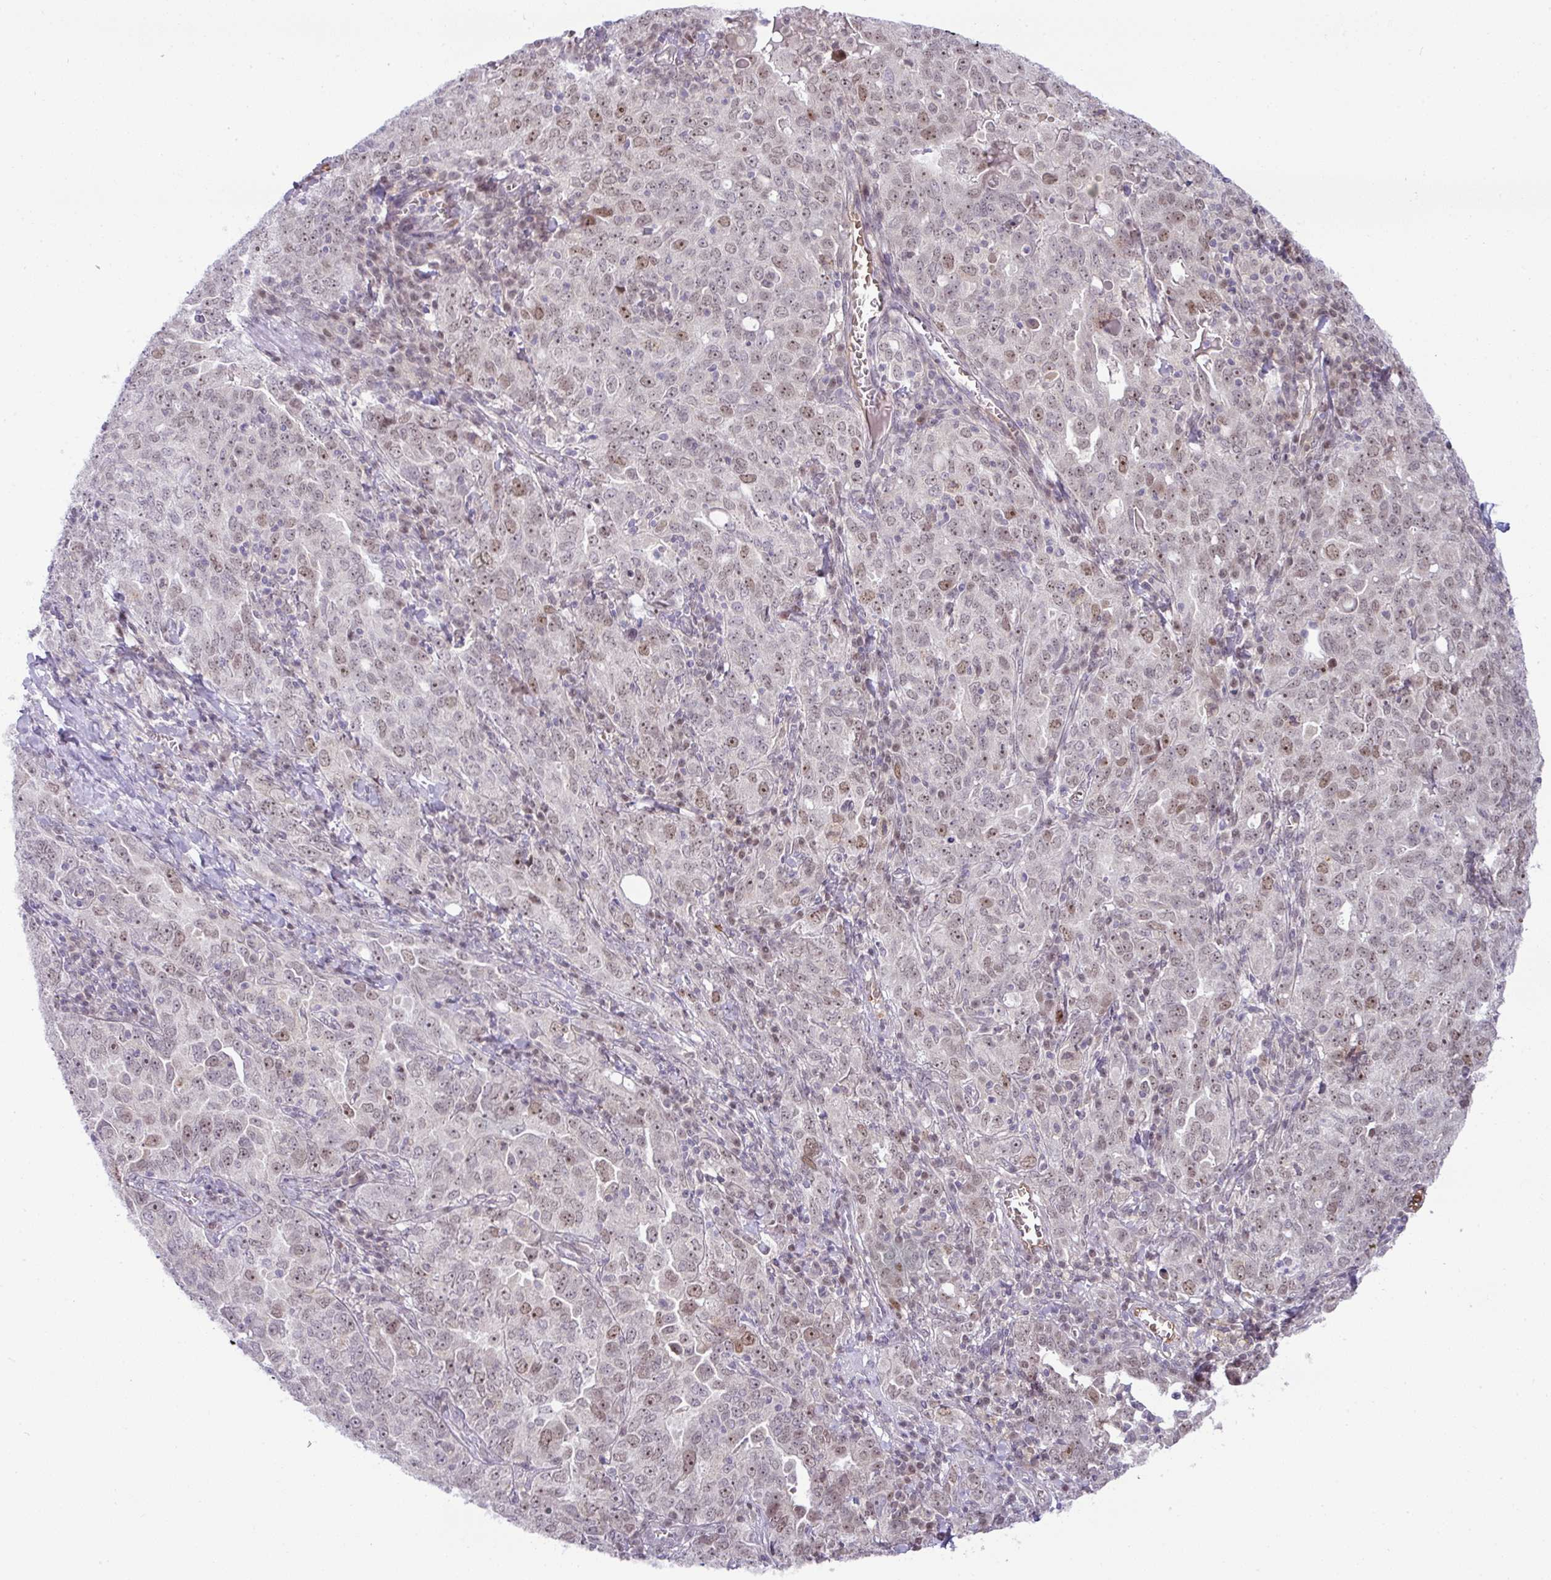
{"staining": {"intensity": "moderate", "quantity": "25%-75%", "location": "nuclear"}, "tissue": "ovarian cancer", "cell_type": "Tumor cells", "image_type": "cancer", "snomed": [{"axis": "morphology", "description": "Carcinoma, endometroid"}, {"axis": "topography", "description": "Ovary"}], "caption": "The micrograph displays immunohistochemical staining of ovarian endometroid carcinoma. There is moderate nuclear expression is present in approximately 25%-75% of tumor cells.", "gene": "PARP2", "patient": {"sex": "female", "age": 62}}